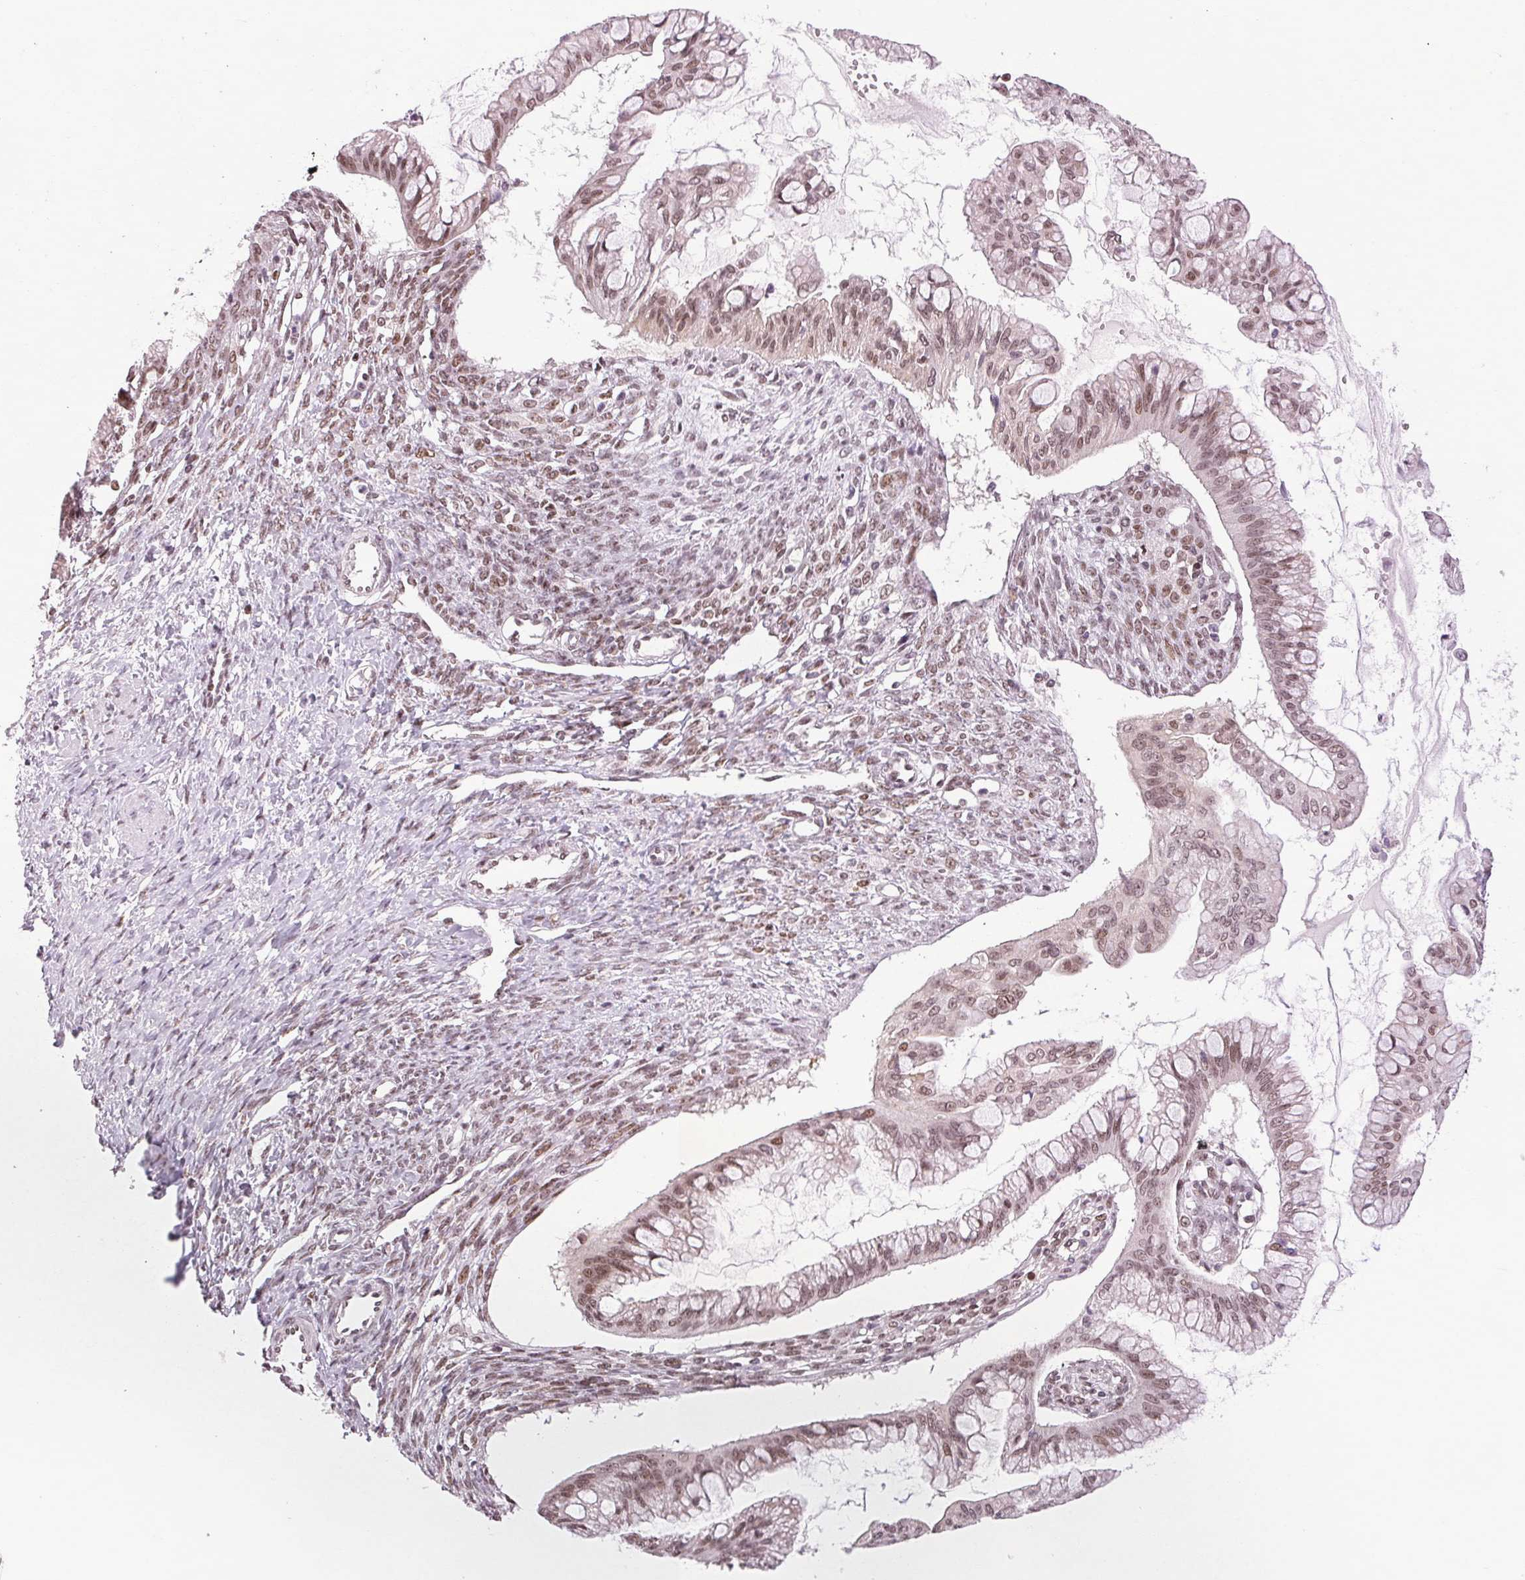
{"staining": {"intensity": "moderate", "quantity": "25%-75%", "location": "nuclear"}, "tissue": "endometrial cancer", "cell_type": "Tumor cells", "image_type": "cancer", "snomed": [{"axis": "morphology", "description": "Adenocarcinoma, NOS"}, {"axis": "topography", "description": "Uterus"}], "caption": "Endometrial adenocarcinoma tissue shows moderate nuclear staining in approximately 25%-75% of tumor cells", "gene": "XPC", "patient": {"sex": "female", "age": 83}}